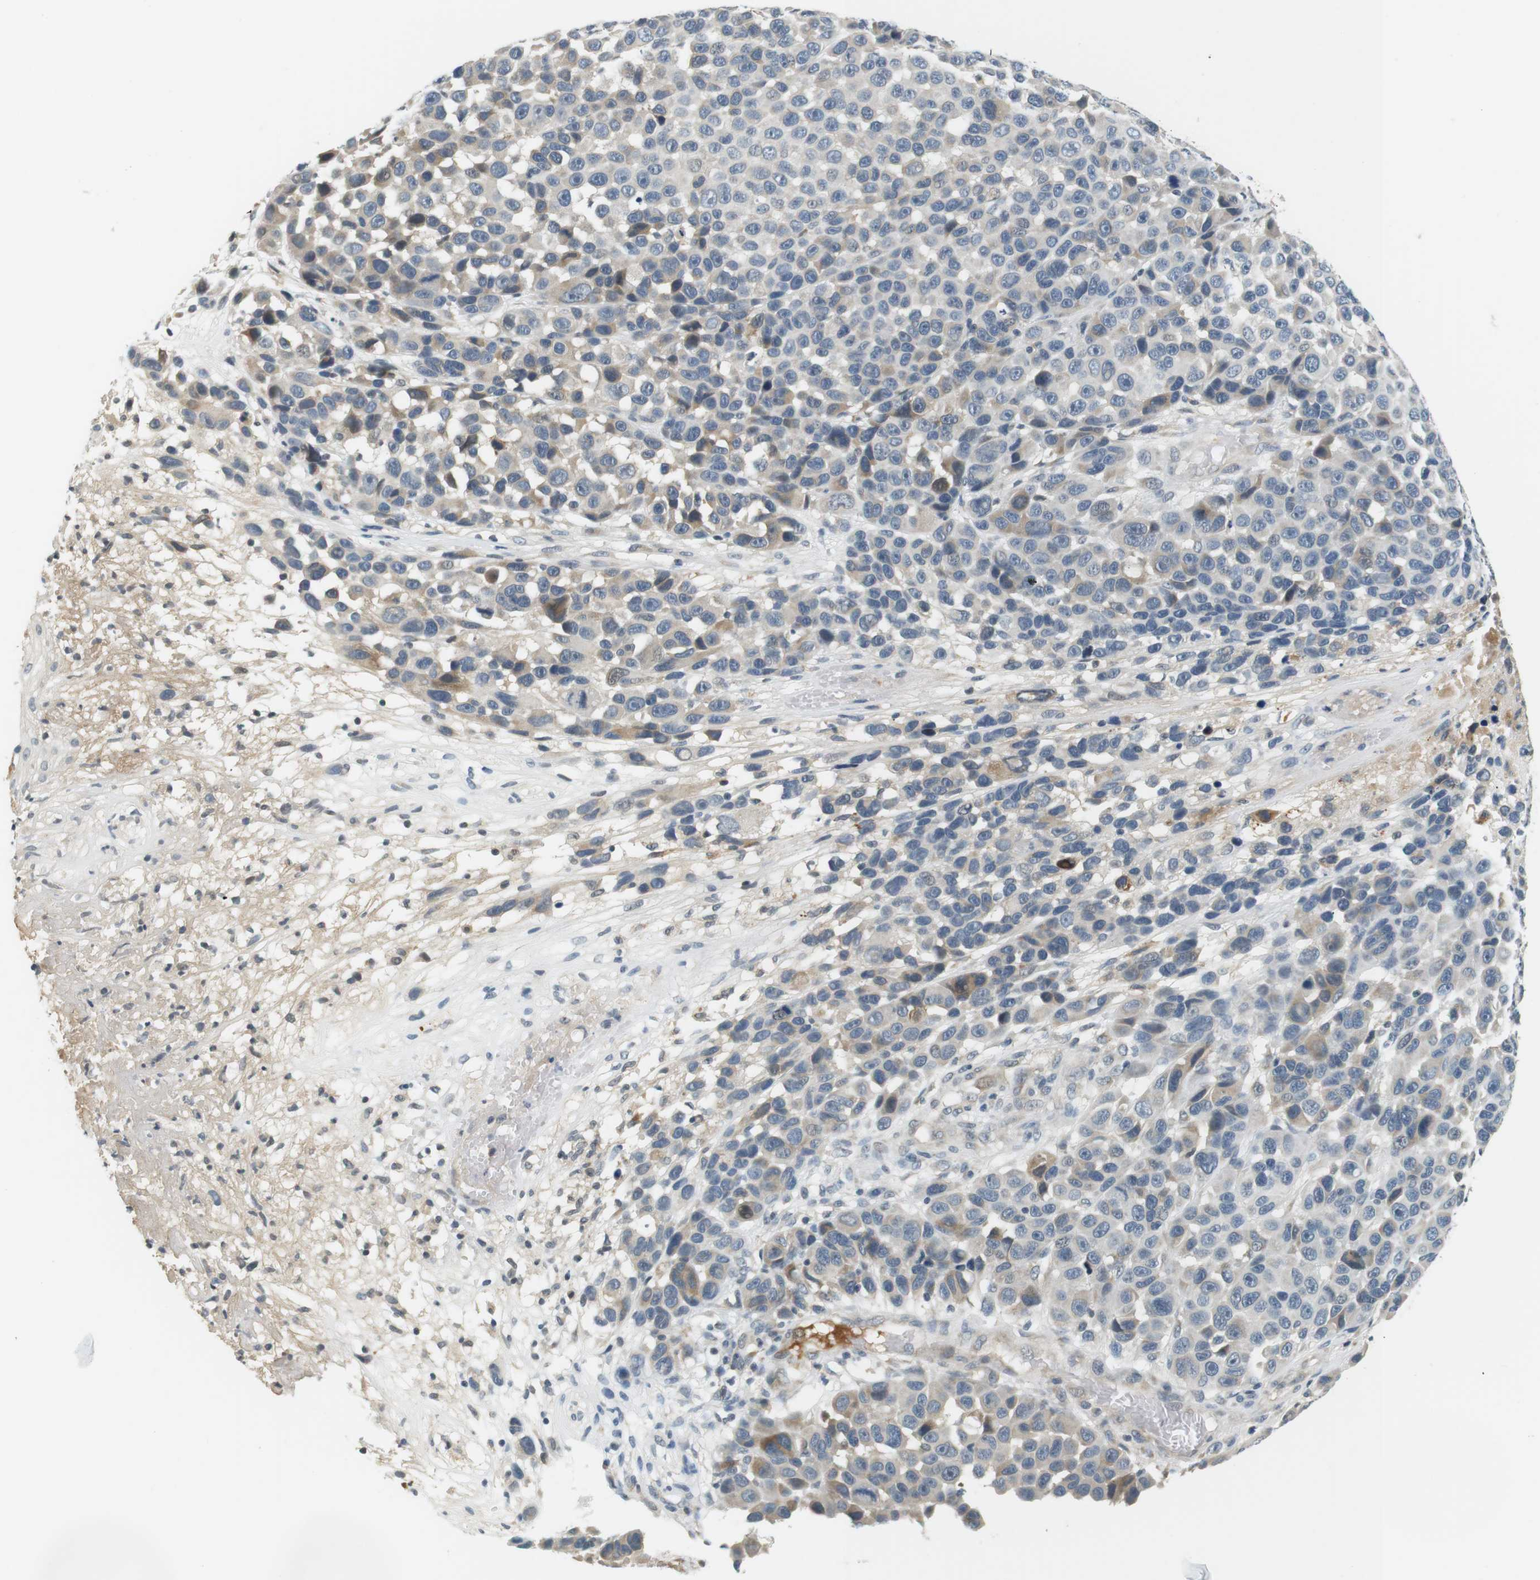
{"staining": {"intensity": "negative", "quantity": "none", "location": "none"}, "tissue": "melanoma", "cell_type": "Tumor cells", "image_type": "cancer", "snomed": [{"axis": "morphology", "description": "Malignant melanoma, NOS"}, {"axis": "topography", "description": "Skin"}], "caption": "DAB (3,3'-diaminobenzidine) immunohistochemical staining of human malignant melanoma shows no significant staining in tumor cells.", "gene": "WNT7A", "patient": {"sex": "male", "age": 53}}